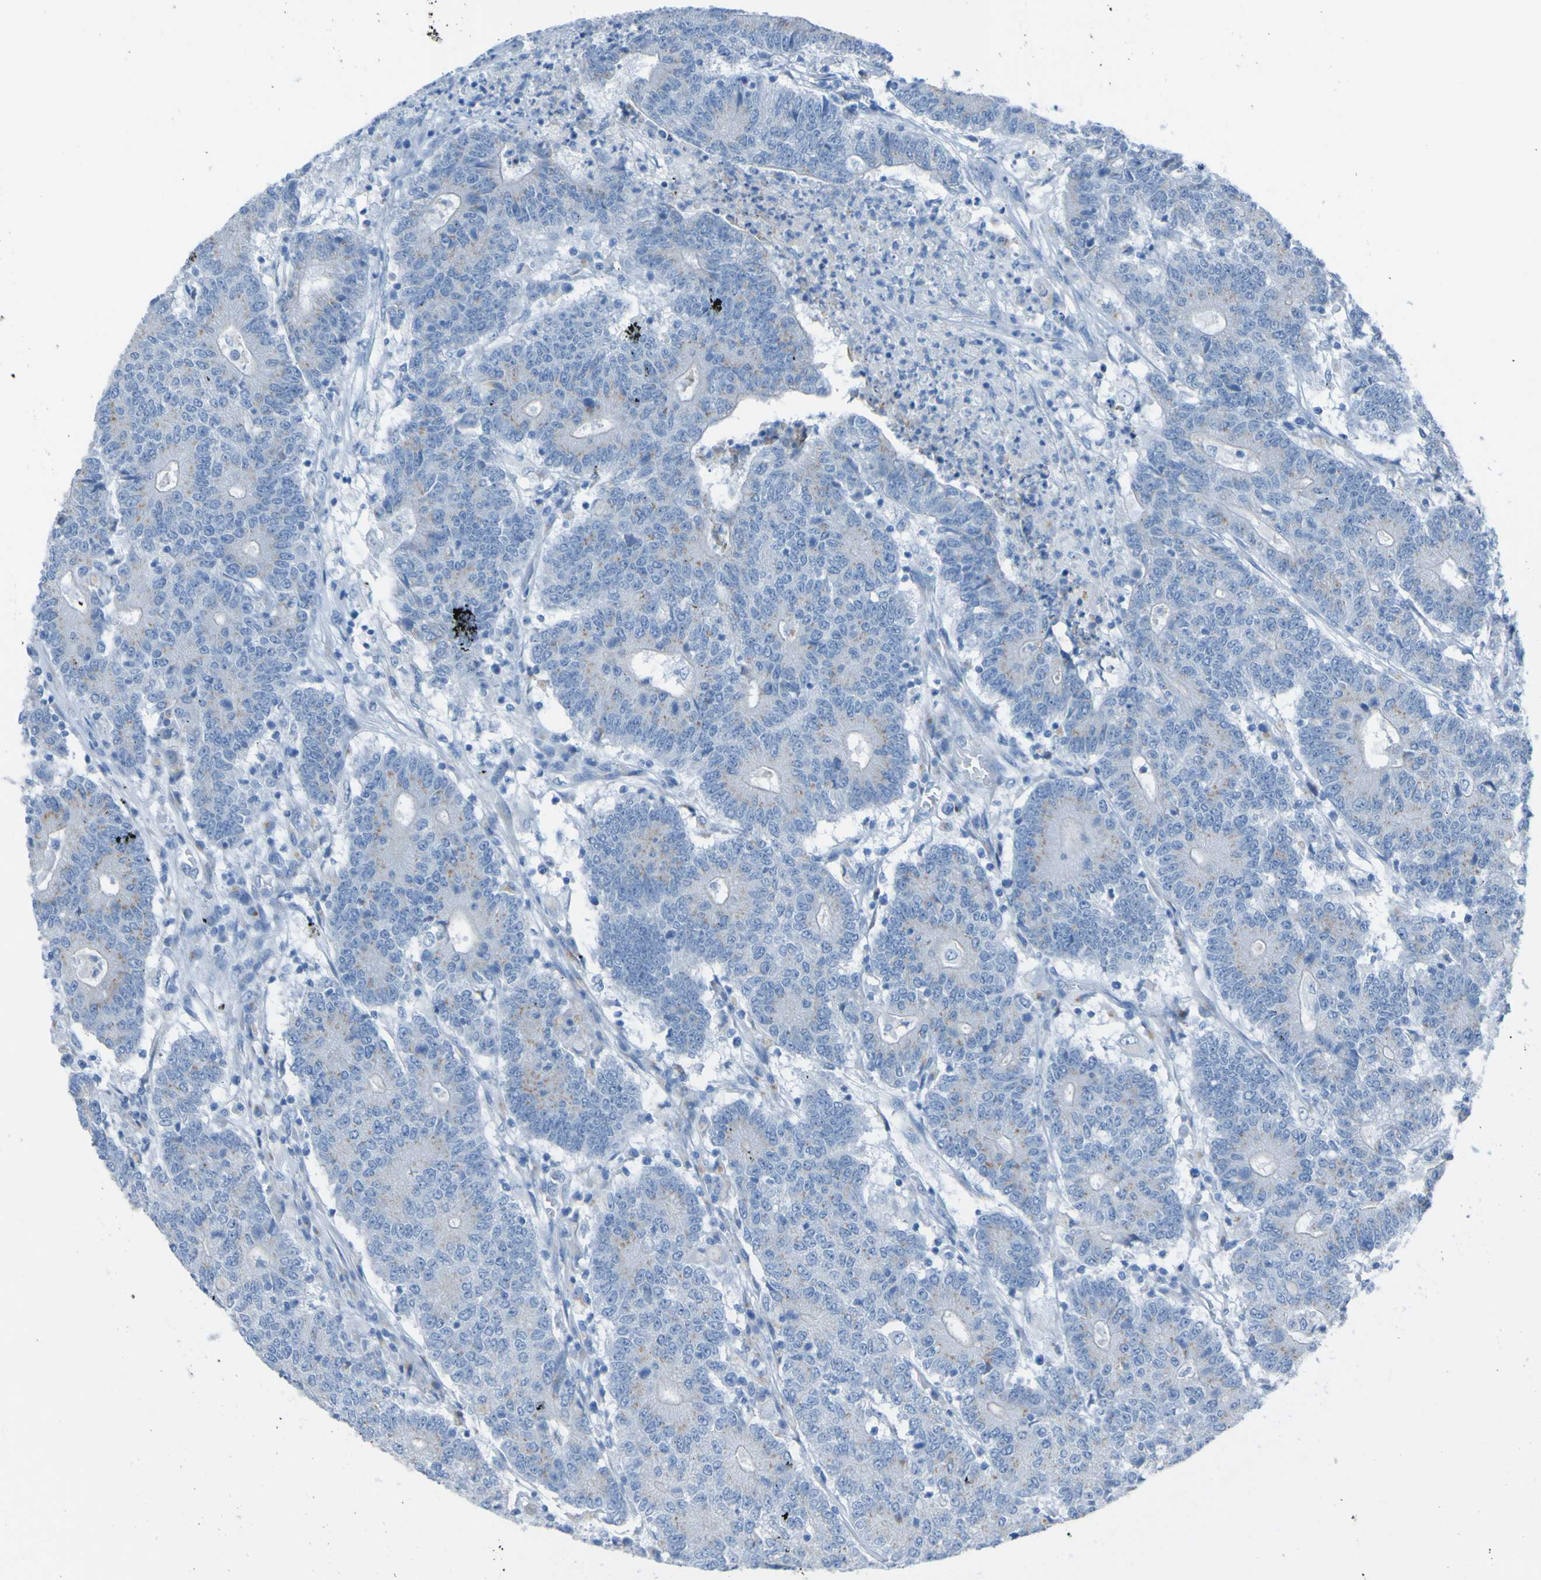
{"staining": {"intensity": "weak", "quantity": "<25%", "location": "cytoplasmic/membranous"}, "tissue": "colorectal cancer", "cell_type": "Tumor cells", "image_type": "cancer", "snomed": [{"axis": "morphology", "description": "Normal tissue, NOS"}, {"axis": "morphology", "description": "Adenocarcinoma, NOS"}, {"axis": "topography", "description": "Colon"}], "caption": "A high-resolution photomicrograph shows immunohistochemistry (IHC) staining of colorectal cancer (adenocarcinoma), which demonstrates no significant expression in tumor cells. The staining was performed using DAB (3,3'-diaminobenzidine) to visualize the protein expression in brown, while the nuclei were stained in blue with hematoxylin (Magnification: 20x).", "gene": "ACMSD", "patient": {"sex": "female", "age": 75}}